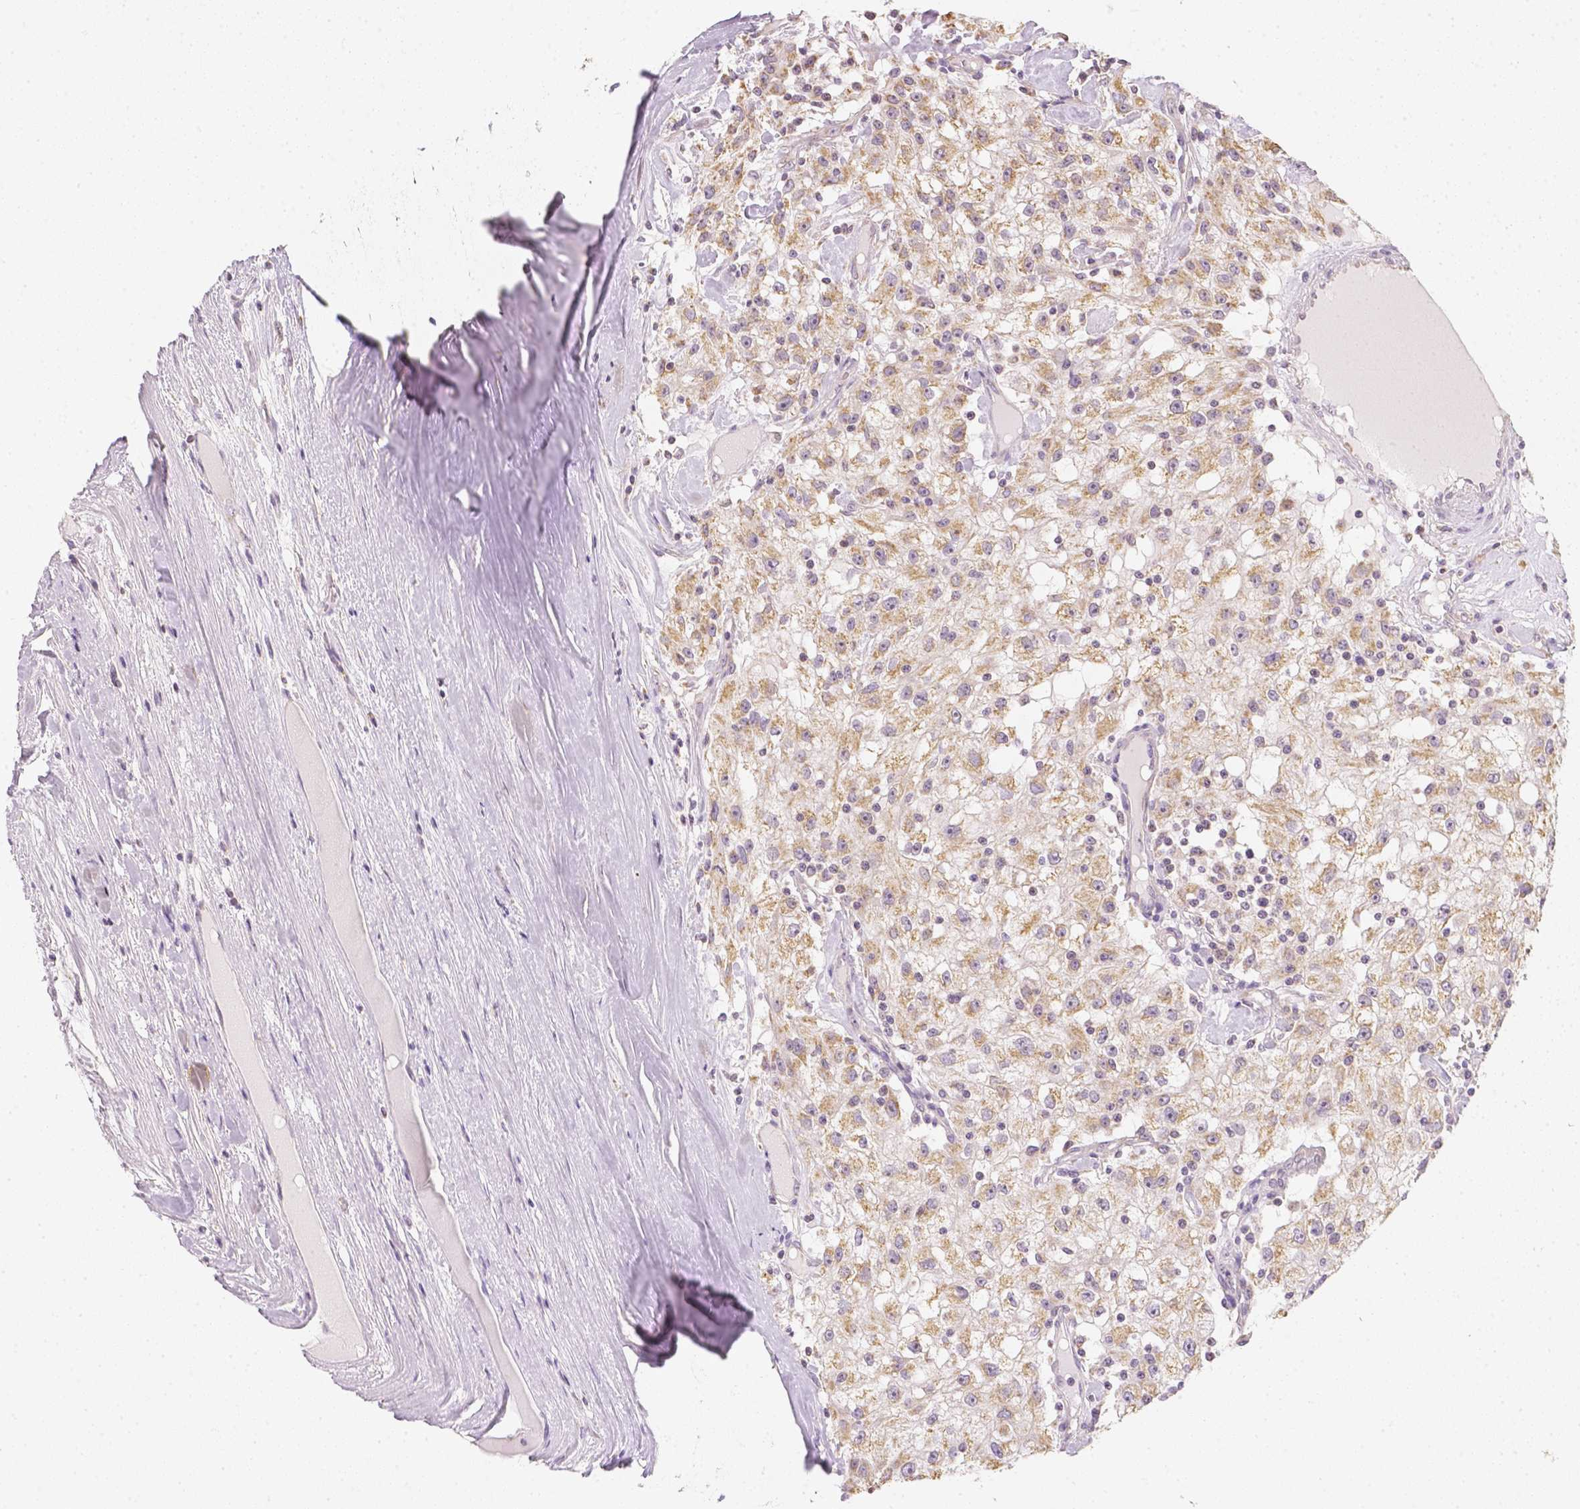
{"staining": {"intensity": "moderate", "quantity": ">75%", "location": "cytoplasmic/membranous"}, "tissue": "renal cancer", "cell_type": "Tumor cells", "image_type": "cancer", "snomed": [{"axis": "morphology", "description": "Adenocarcinoma, NOS"}, {"axis": "topography", "description": "Kidney"}], "caption": "Moderate cytoplasmic/membranous positivity for a protein is present in about >75% of tumor cells of renal cancer using IHC.", "gene": "NVL", "patient": {"sex": "female", "age": 67}}